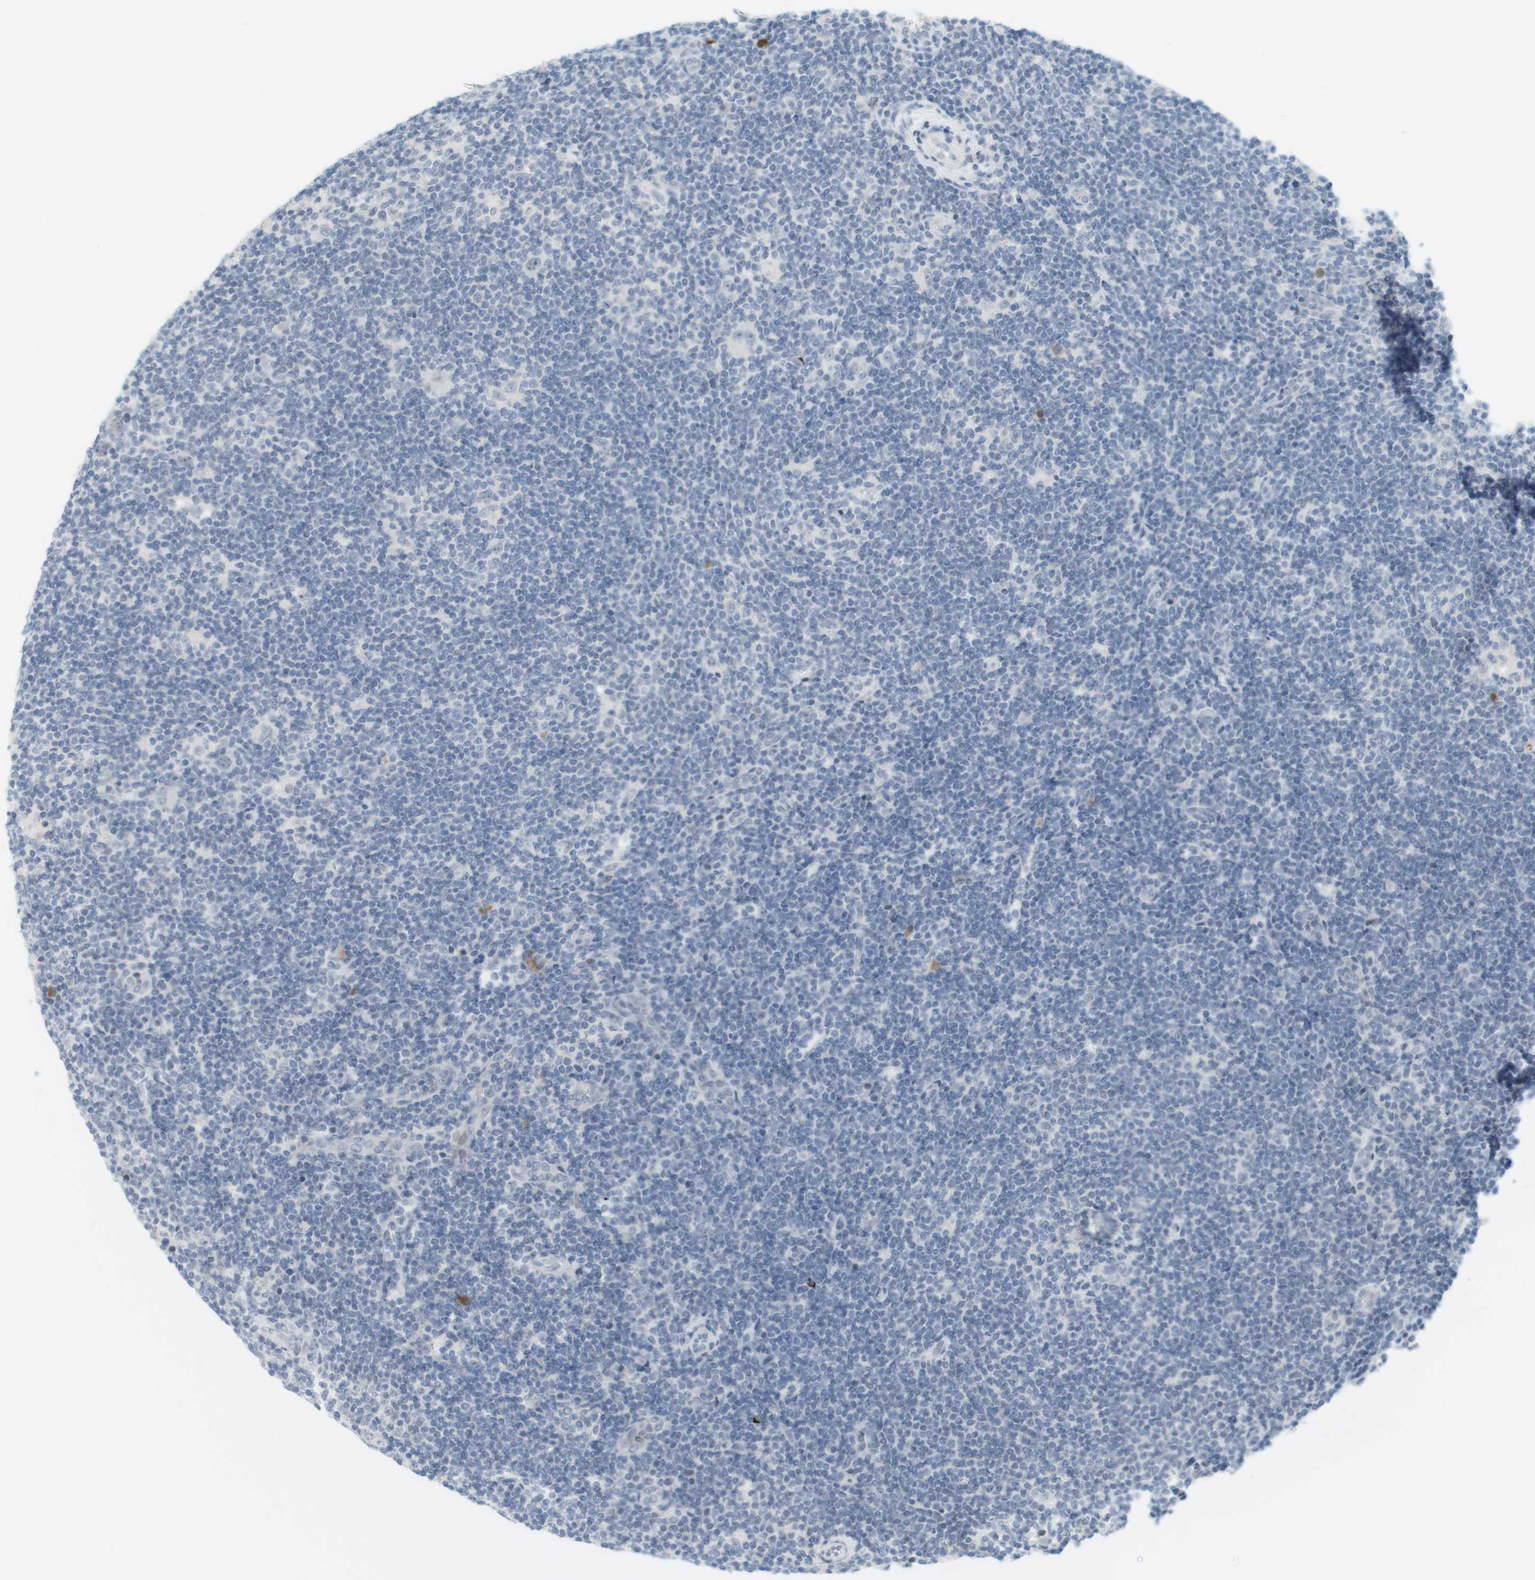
{"staining": {"intensity": "negative", "quantity": "none", "location": "none"}, "tissue": "lymphoma", "cell_type": "Tumor cells", "image_type": "cancer", "snomed": [{"axis": "morphology", "description": "Hodgkin's disease, NOS"}, {"axis": "topography", "description": "Lymph node"}], "caption": "High magnification brightfield microscopy of lymphoma stained with DAB (3,3'-diaminobenzidine) (brown) and counterstained with hematoxylin (blue): tumor cells show no significant expression.", "gene": "DMC1", "patient": {"sex": "female", "age": 57}}